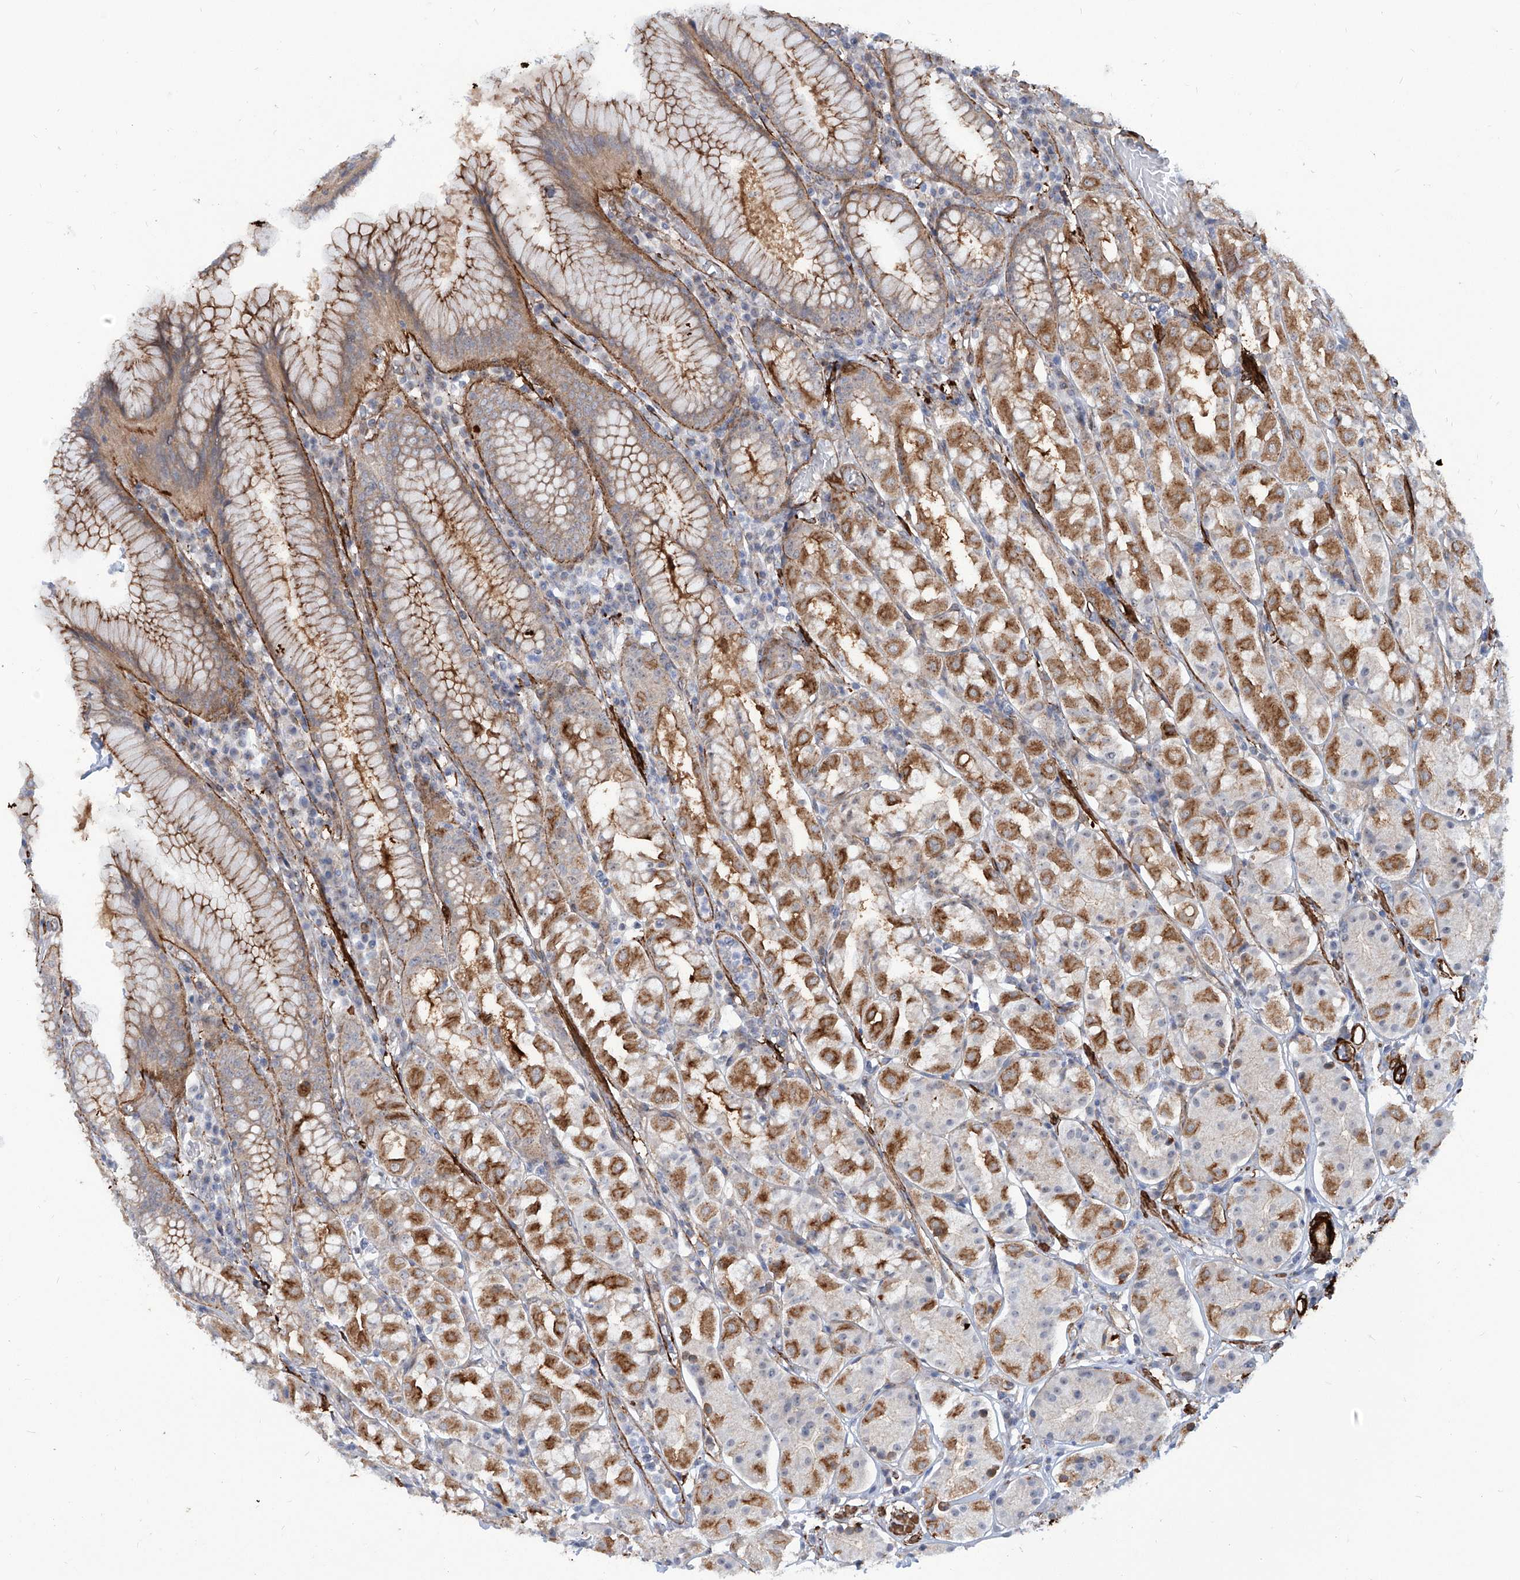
{"staining": {"intensity": "moderate", "quantity": "25%-75%", "location": "cytoplasmic/membranous"}, "tissue": "stomach", "cell_type": "Glandular cells", "image_type": "normal", "snomed": [{"axis": "morphology", "description": "Normal tissue, NOS"}, {"axis": "topography", "description": "Stomach"}, {"axis": "topography", "description": "Stomach, lower"}], "caption": "The image demonstrates immunohistochemical staining of normal stomach. There is moderate cytoplasmic/membranous expression is identified in about 25%-75% of glandular cells.", "gene": "ZNF490", "patient": {"sex": "female", "age": 56}}